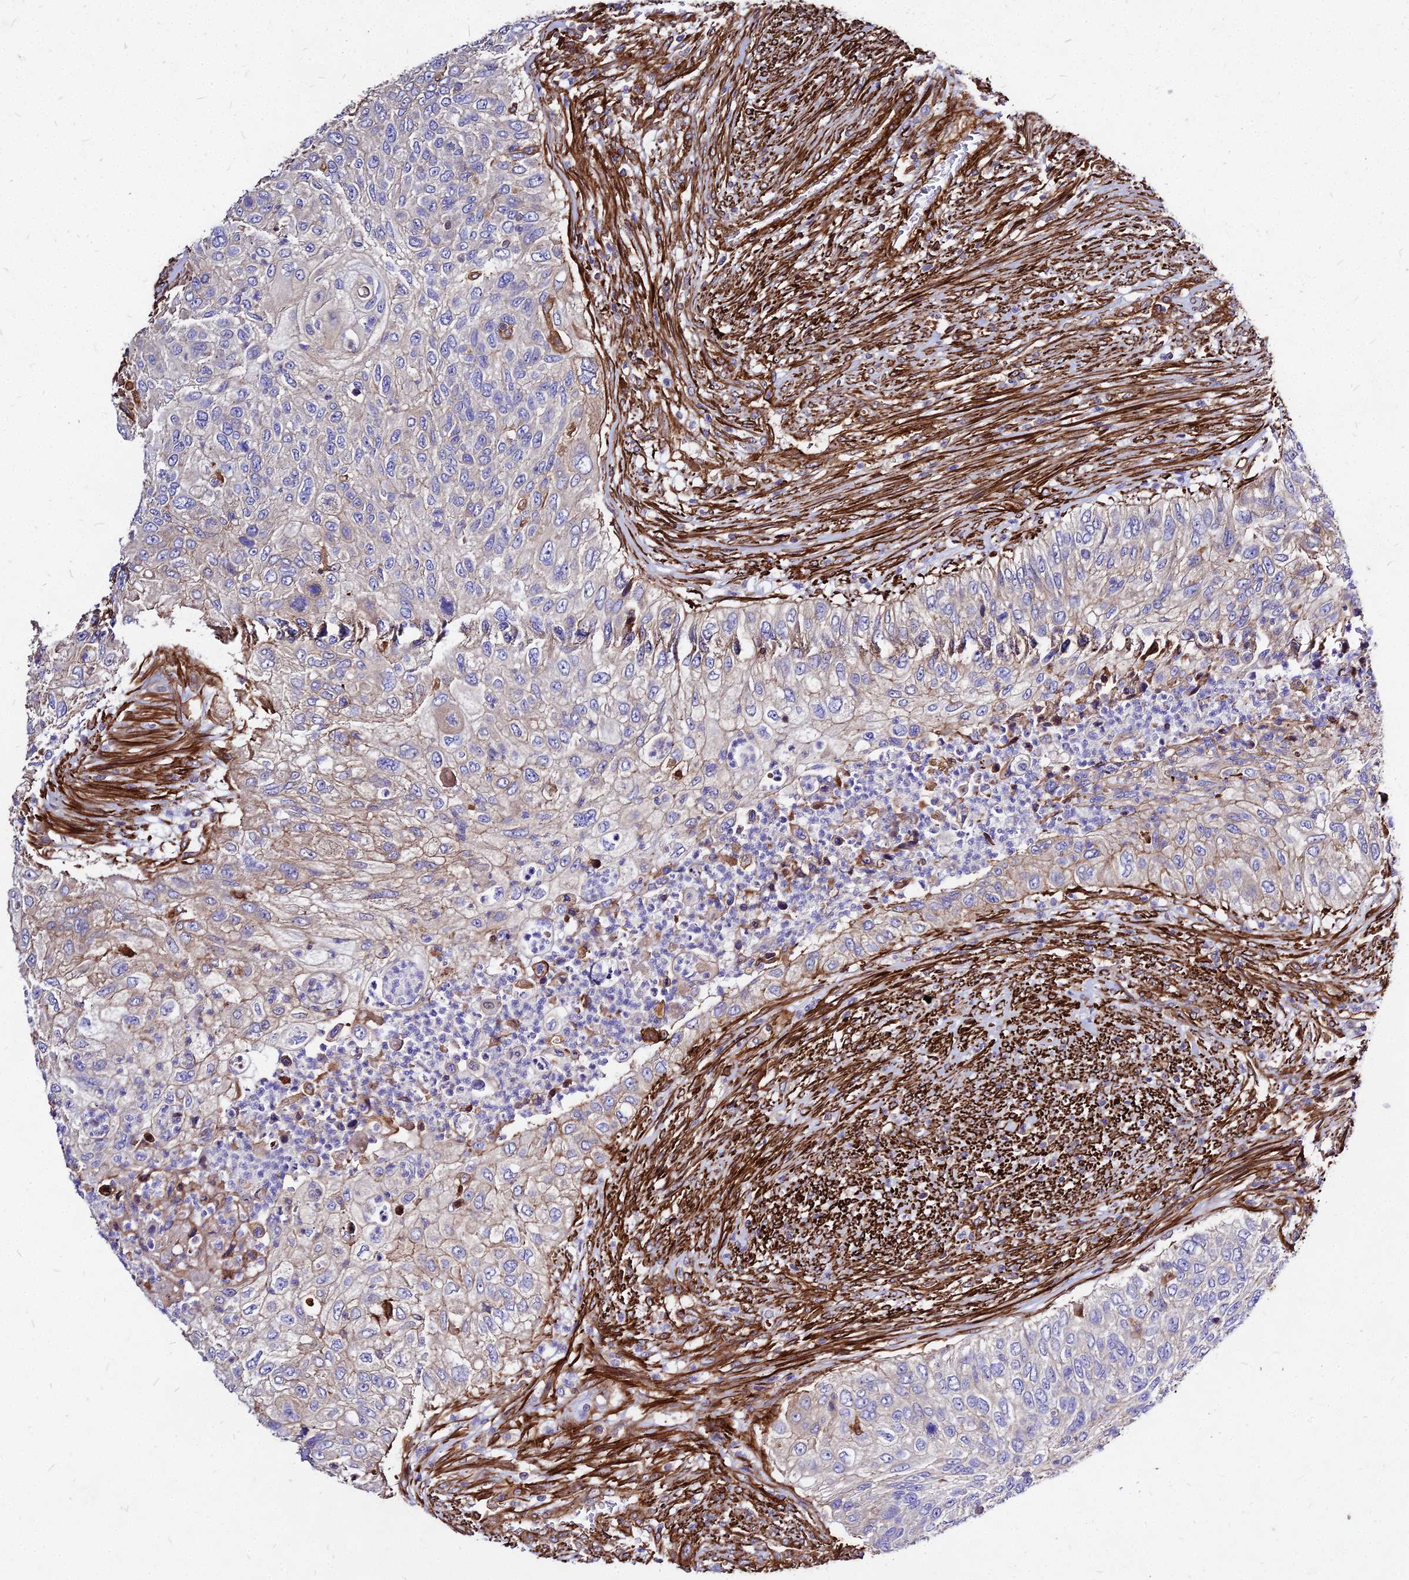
{"staining": {"intensity": "weak", "quantity": "<25%", "location": "cytoplasmic/membranous"}, "tissue": "urothelial cancer", "cell_type": "Tumor cells", "image_type": "cancer", "snomed": [{"axis": "morphology", "description": "Urothelial carcinoma, High grade"}, {"axis": "topography", "description": "Urinary bladder"}], "caption": "Immunohistochemistry of high-grade urothelial carcinoma shows no expression in tumor cells.", "gene": "EFCC1", "patient": {"sex": "female", "age": 60}}